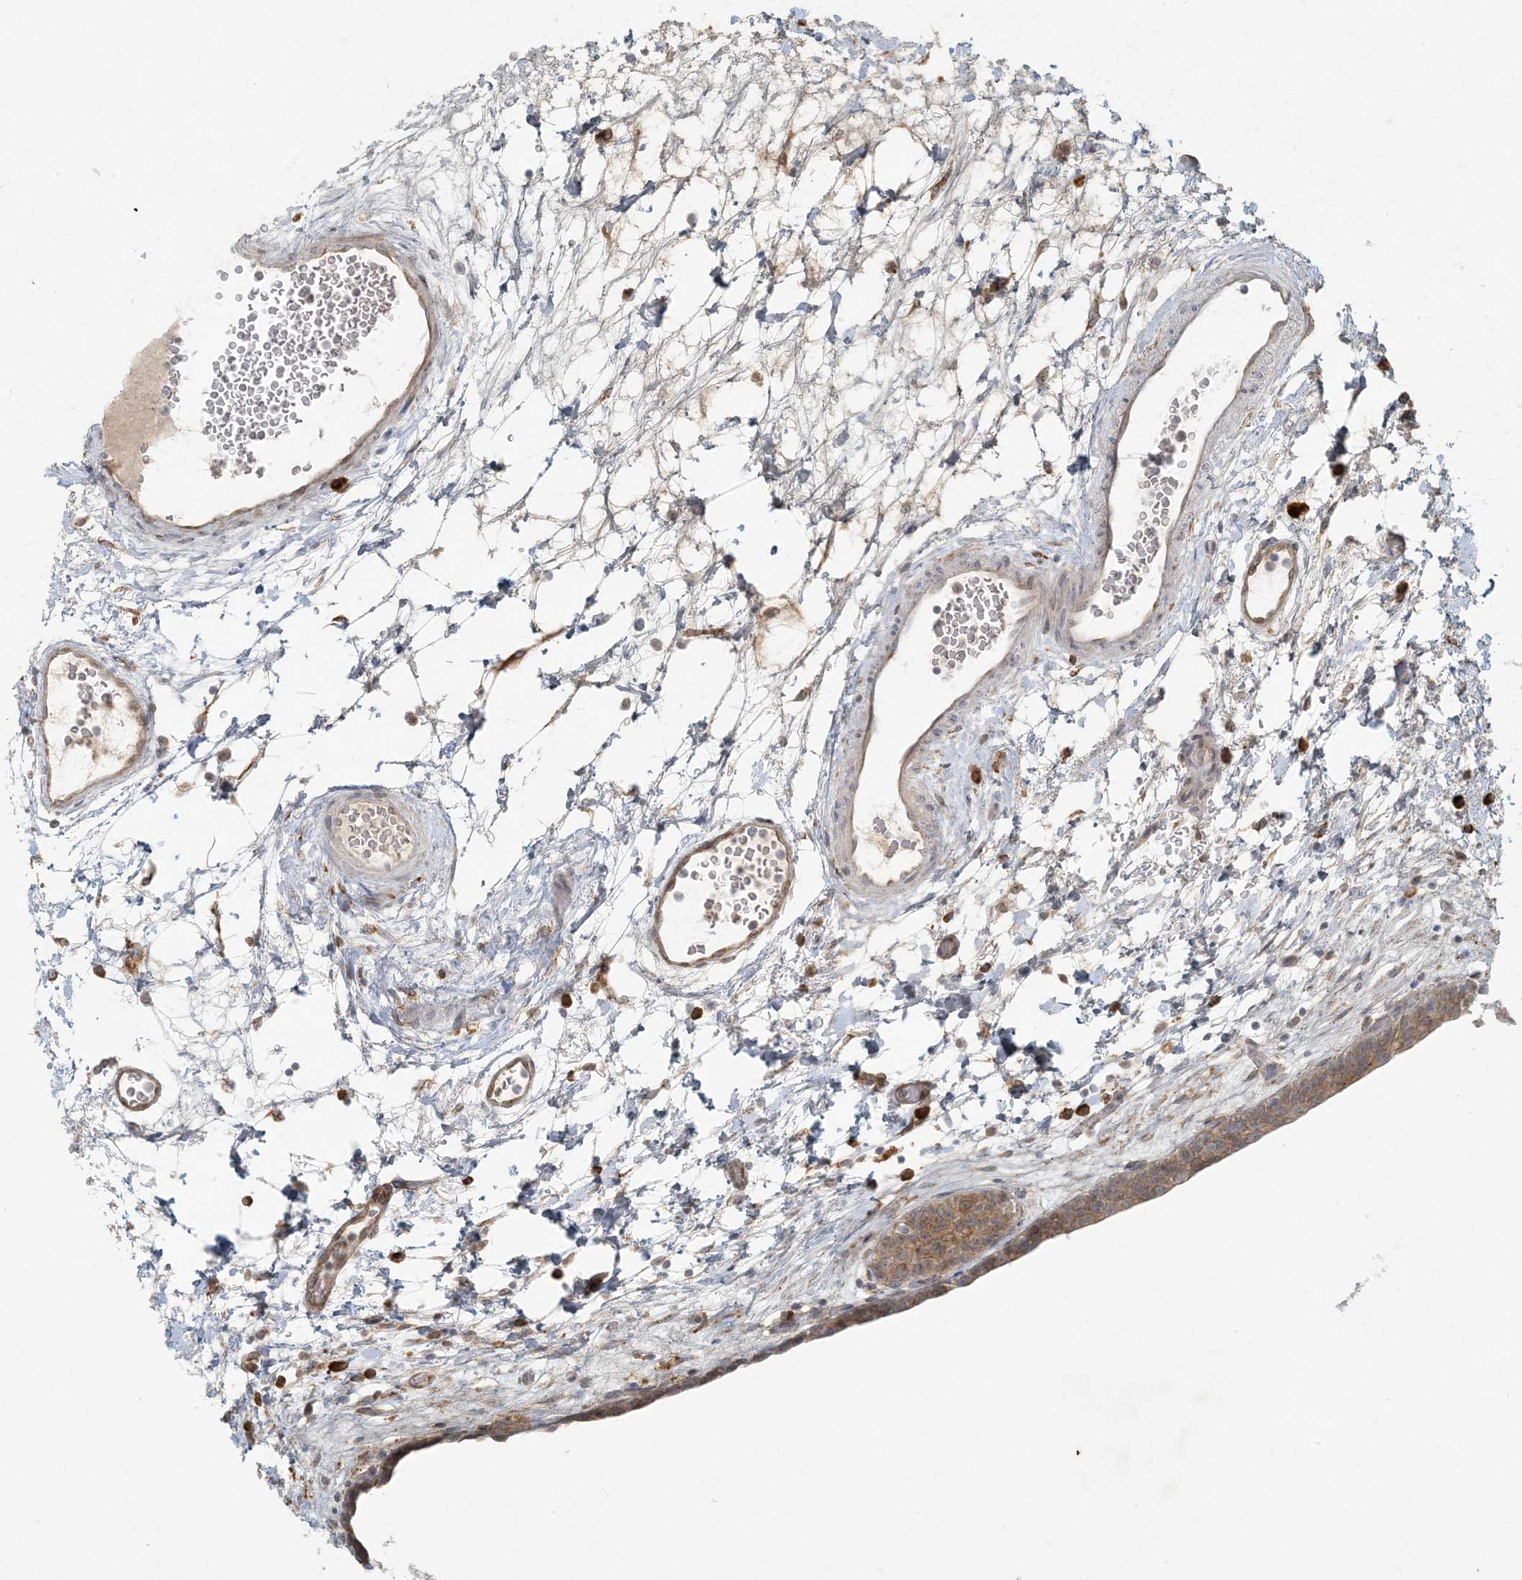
{"staining": {"intensity": "moderate", "quantity": ">75%", "location": "cytoplasmic/membranous"}, "tissue": "urinary bladder", "cell_type": "Urothelial cells", "image_type": "normal", "snomed": [{"axis": "morphology", "description": "Normal tissue, NOS"}, {"axis": "topography", "description": "Urinary bladder"}], "caption": "This micrograph shows immunohistochemistry staining of normal urinary bladder, with medium moderate cytoplasmic/membranous positivity in about >75% of urothelial cells.", "gene": "HACL1", "patient": {"sex": "male", "age": 83}}